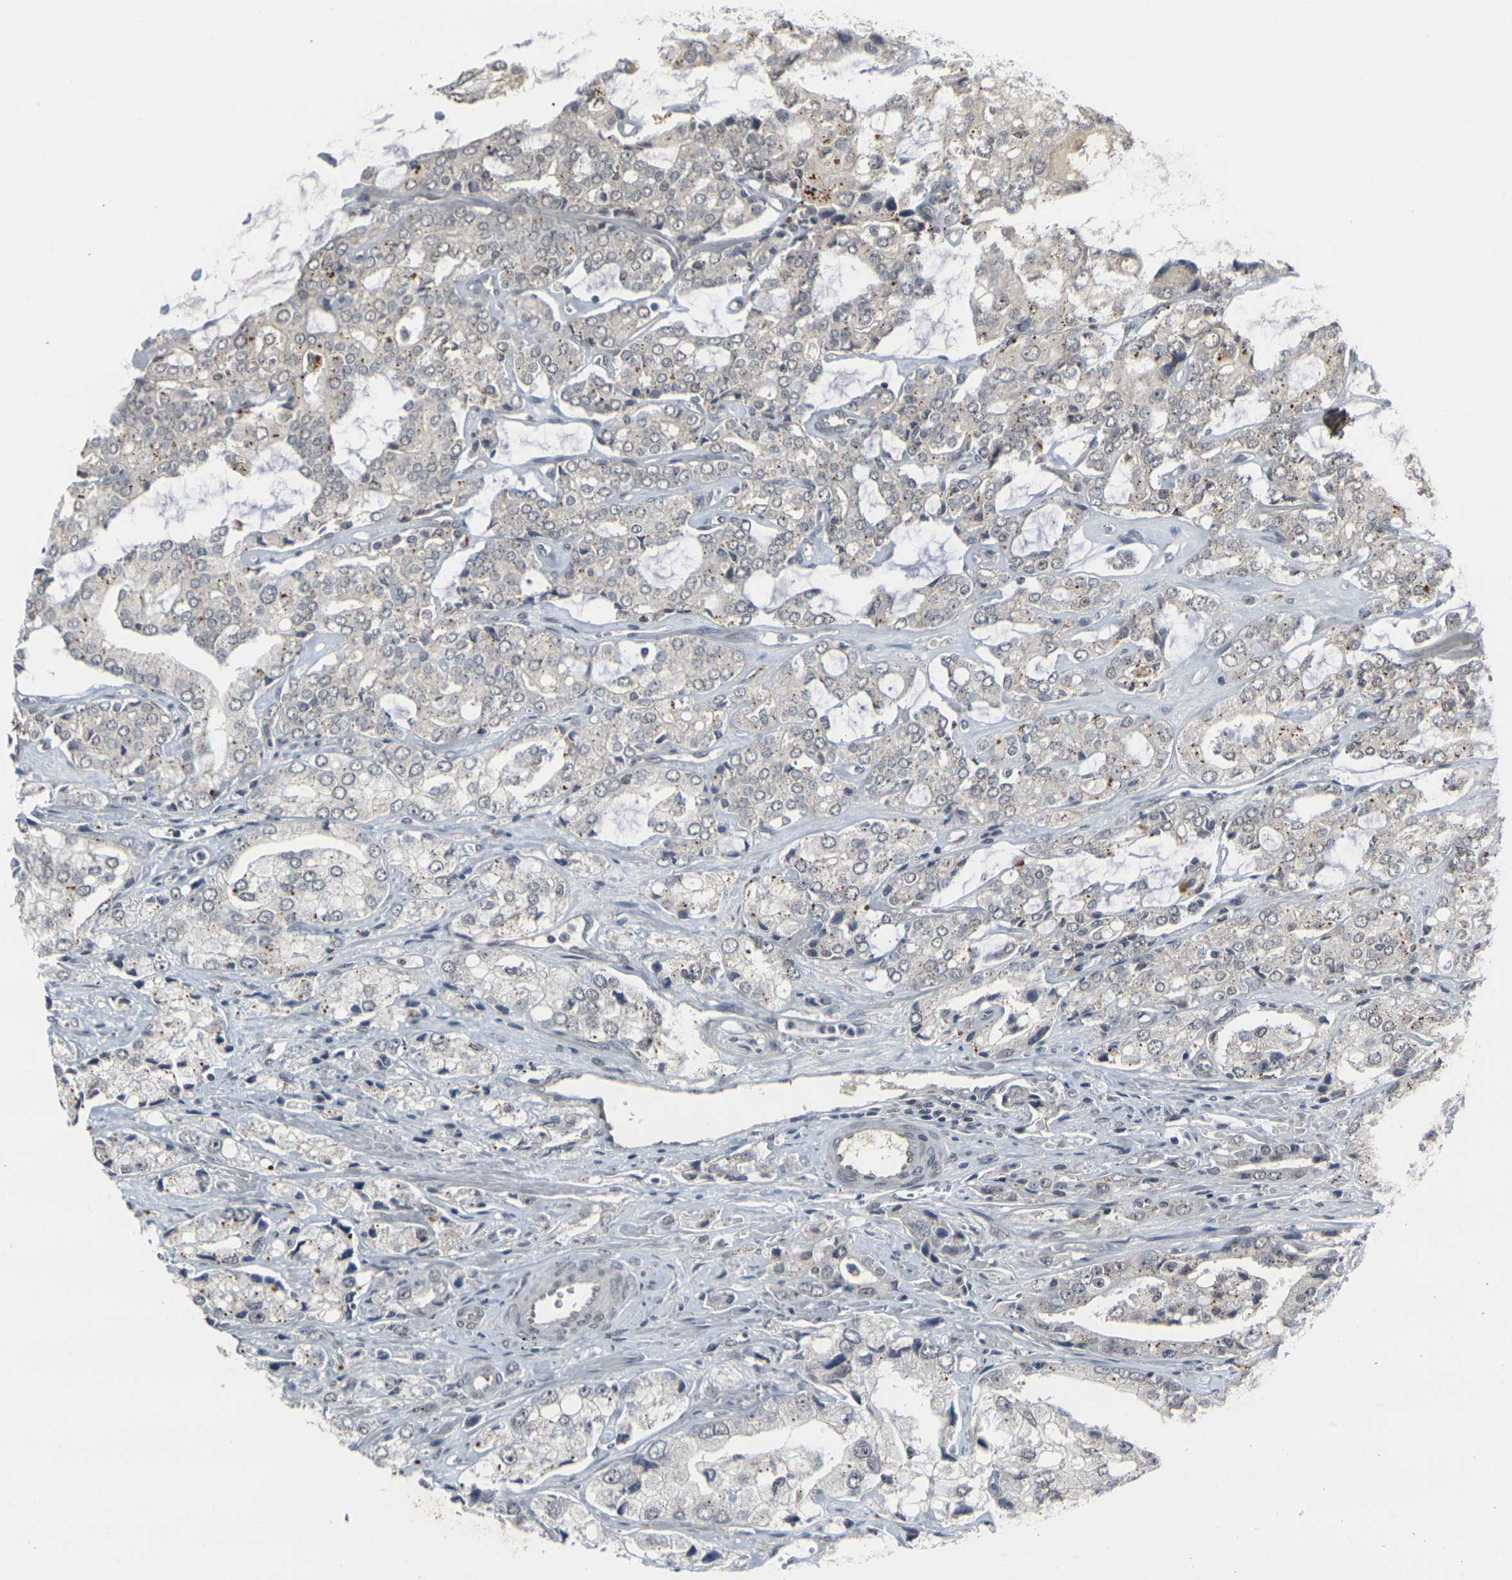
{"staining": {"intensity": "negative", "quantity": "none", "location": "none"}, "tissue": "prostate cancer", "cell_type": "Tumor cells", "image_type": "cancer", "snomed": [{"axis": "morphology", "description": "Adenocarcinoma, High grade"}, {"axis": "topography", "description": "Prostate"}], "caption": "There is no significant positivity in tumor cells of high-grade adenocarcinoma (prostate).", "gene": "GPR19", "patient": {"sex": "male", "age": 67}}